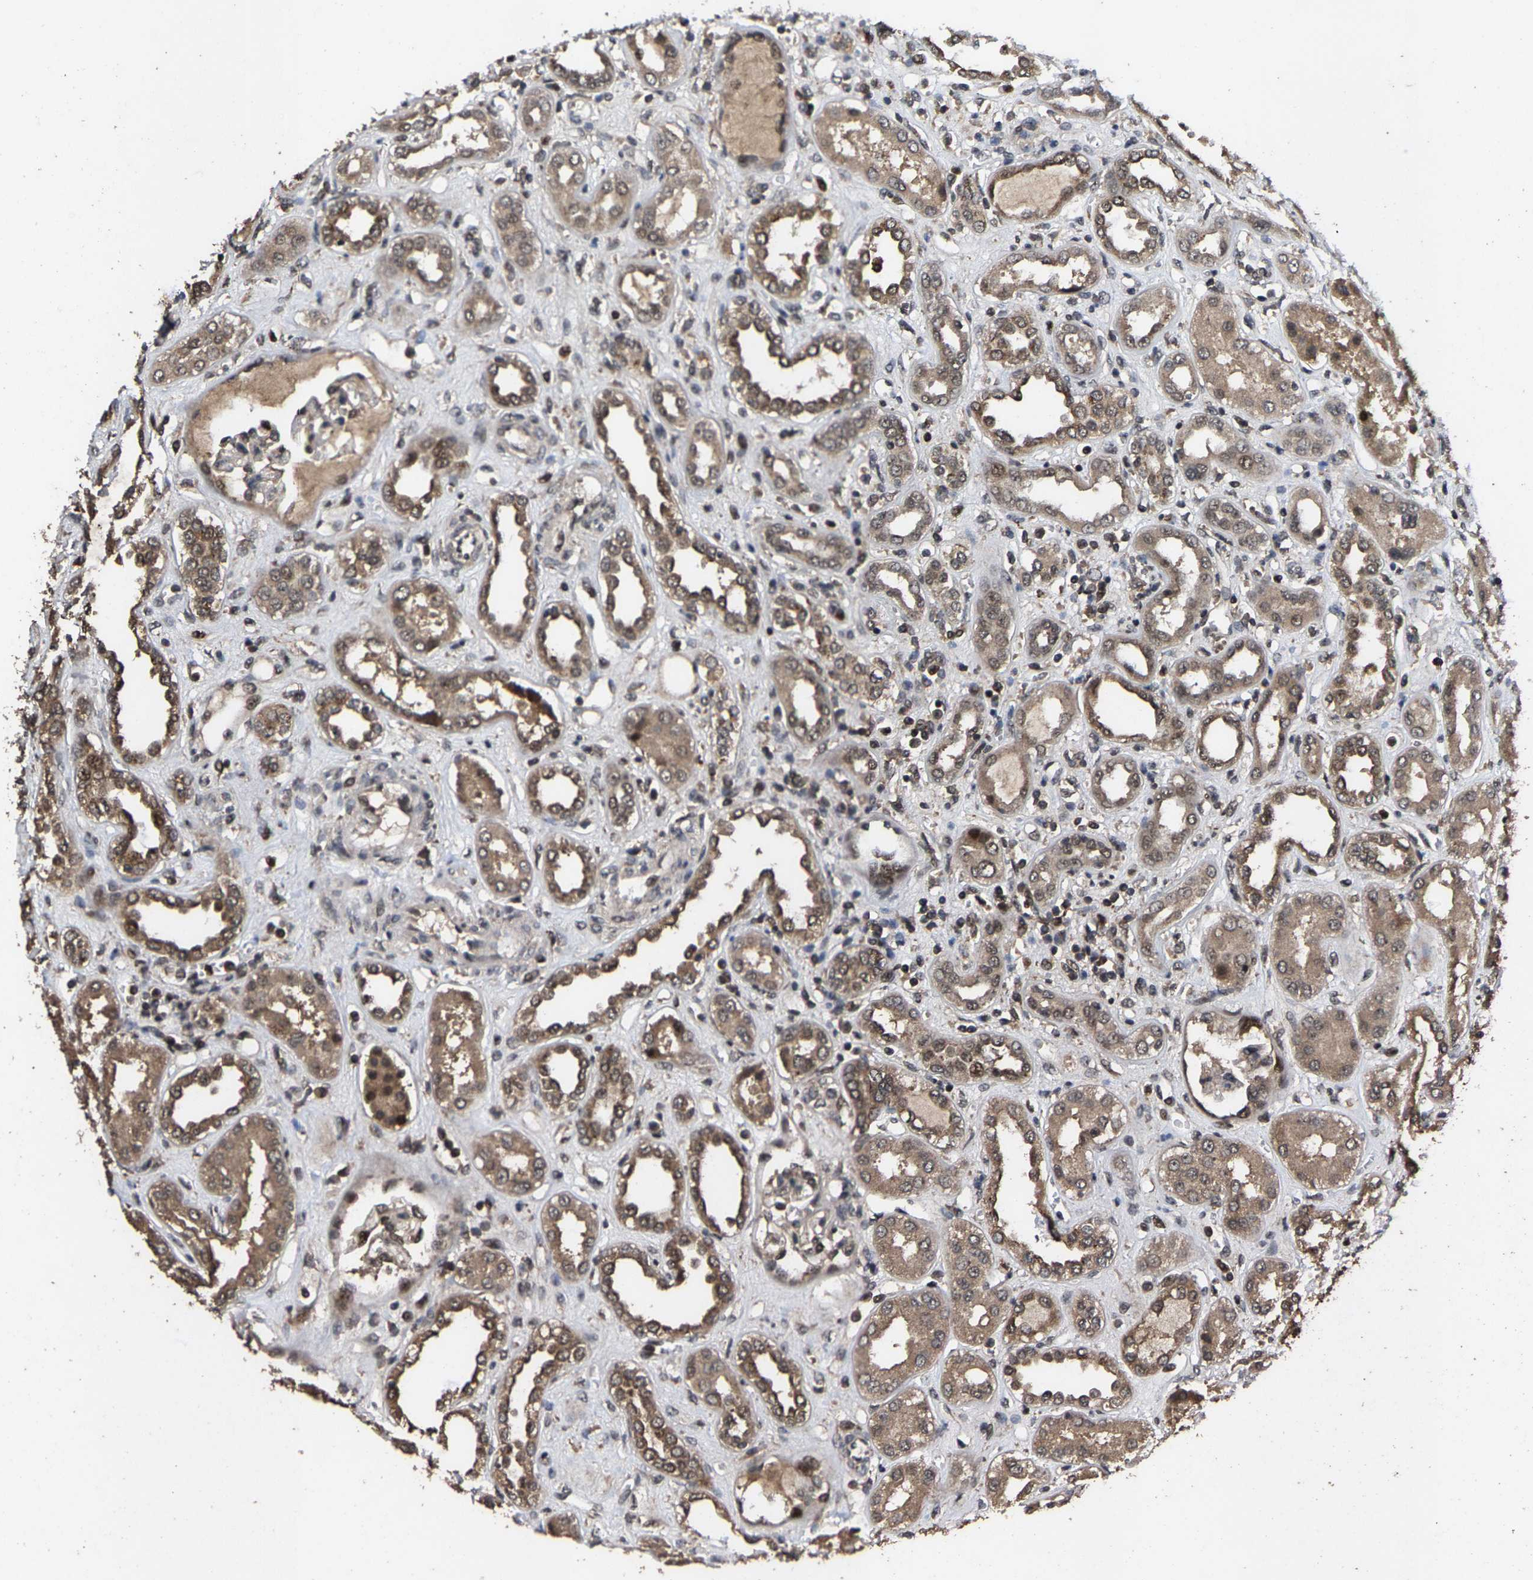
{"staining": {"intensity": "negative", "quantity": "none", "location": "none"}, "tissue": "kidney", "cell_type": "Cells in glomeruli", "image_type": "normal", "snomed": [{"axis": "morphology", "description": "Normal tissue, NOS"}, {"axis": "topography", "description": "Kidney"}], "caption": "This is an immunohistochemistry (IHC) image of unremarkable human kidney. There is no staining in cells in glomeruli.", "gene": "HAUS6", "patient": {"sex": "male", "age": 59}}